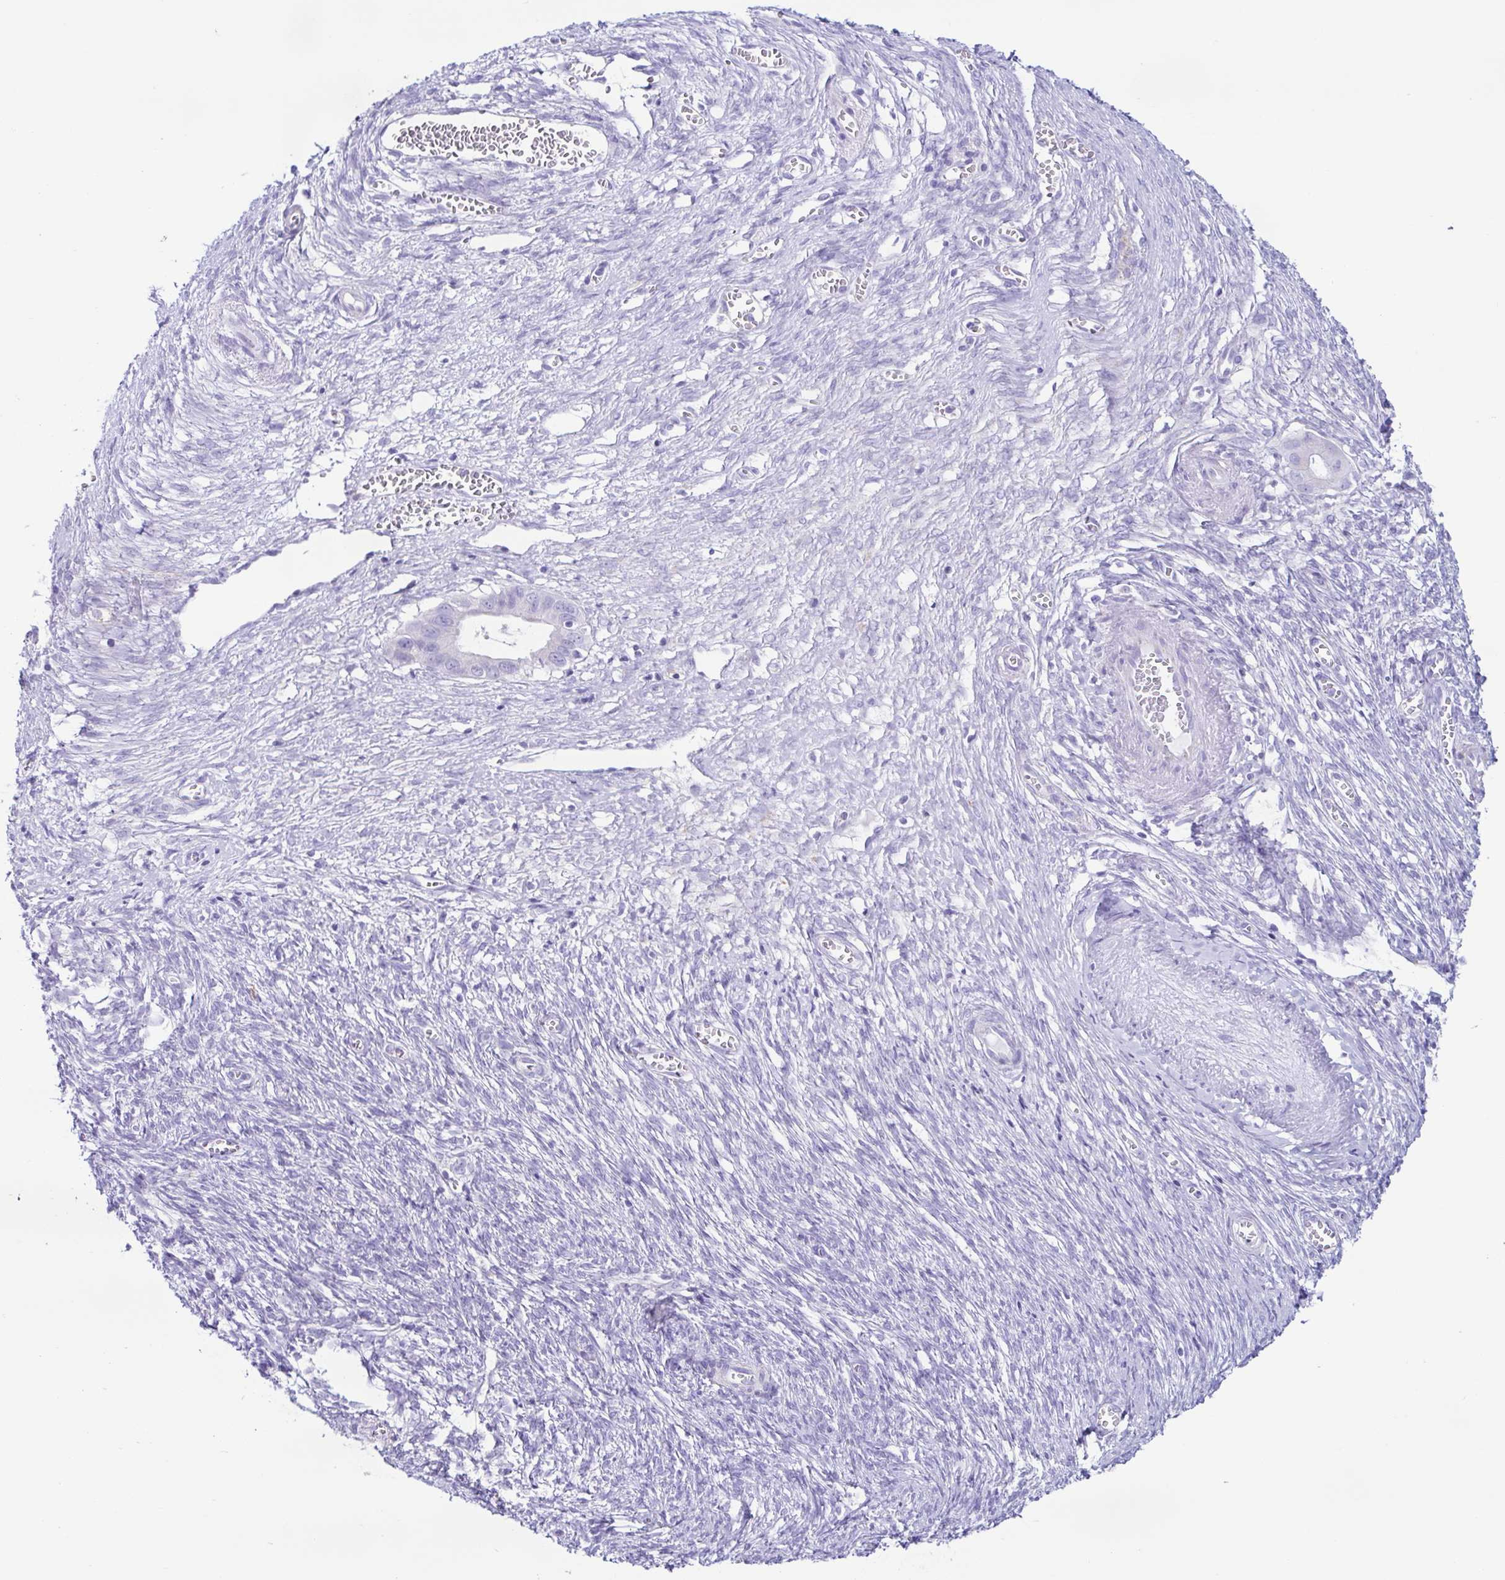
{"staining": {"intensity": "negative", "quantity": "none", "location": "none"}, "tissue": "ovarian cancer", "cell_type": "Tumor cells", "image_type": "cancer", "snomed": [{"axis": "morphology", "description": "Cystadenocarcinoma, mucinous, NOS"}, {"axis": "topography", "description": "Ovary"}], "caption": "IHC micrograph of human ovarian cancer (mucinous cystadenocarcinoma) stained for a protein (brown), which reveals no staining in tumor cells. Brightfield microscopy of IHC stained with DAB (3,3'-diaminobenzidine) (brown) and hematoxylin (blue), captured at high magnification.", "gene": "ACTRT3", "patient": {"sex": "female", "age": 70}}